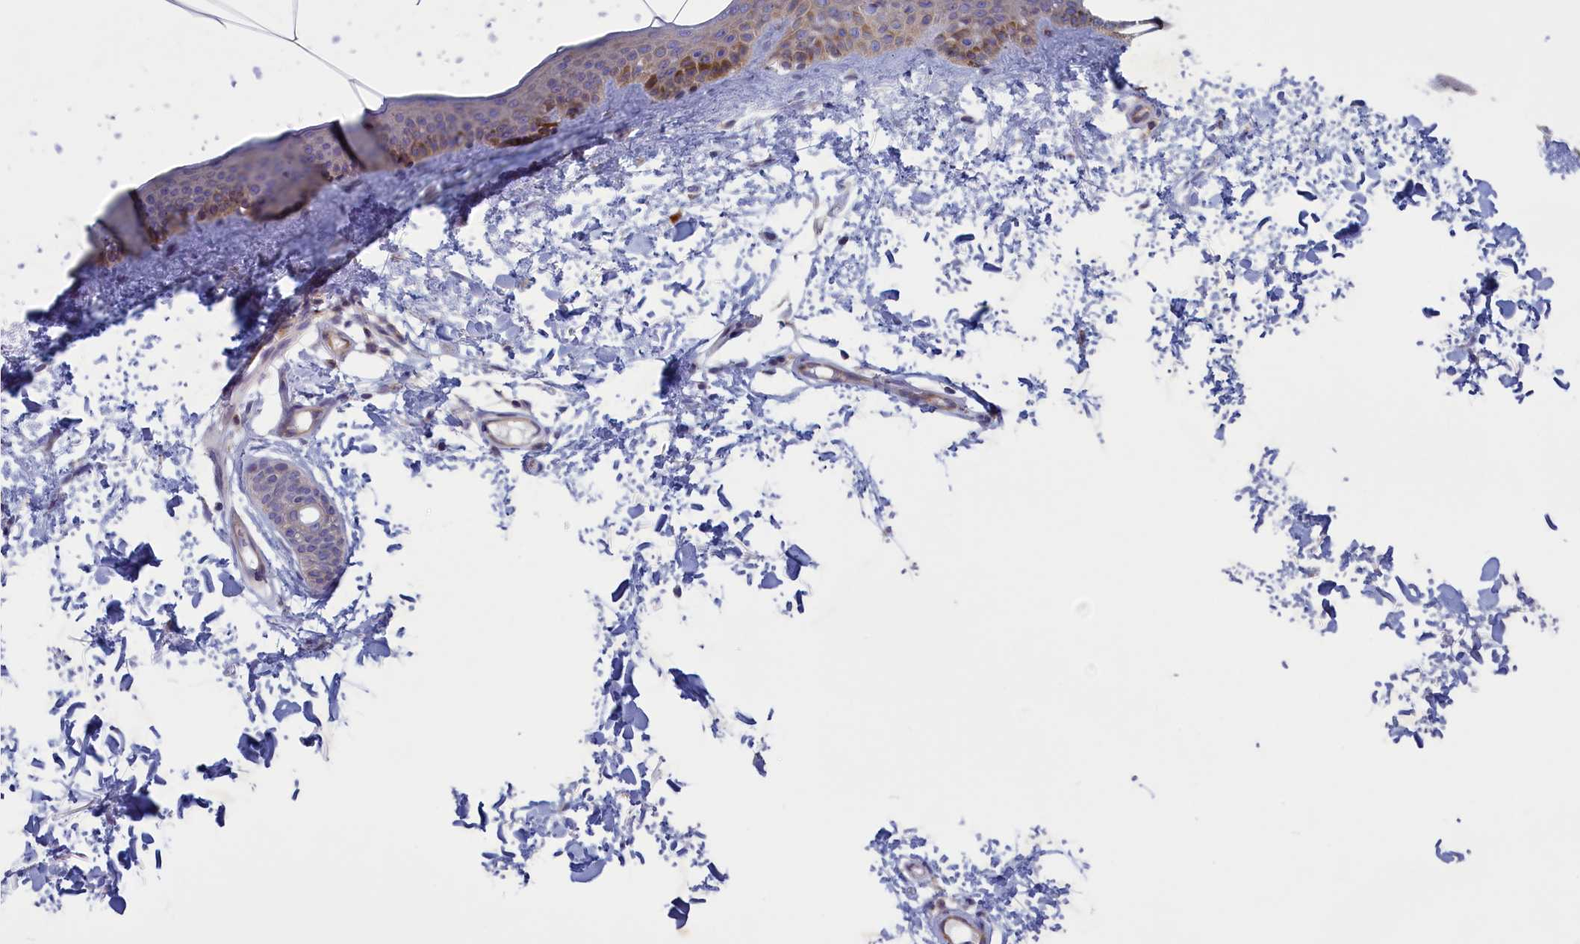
{"staining": {"intensity": "negative", "quantity": "none", "location": "none"}, "tissue": "skin", "cell_type": "Fibroblasts", "image_type": "normal", "snomed": [{"axis": "morphology", "description": "Normal tissue, NOS"}, {"axis": "topography", "description": "Skin"}], "caption": "Fibroblasts show no significant protein staining in normal skin. The staining was performed using DAB (3,3'-diaminobenzidine) to visualize the protein expression in brown, while the nuclei were stained in blue with hematoxylin (Magnification: 20x).", "gene": "CORO2A", "patient": {"sex": "female", "age": 58}}